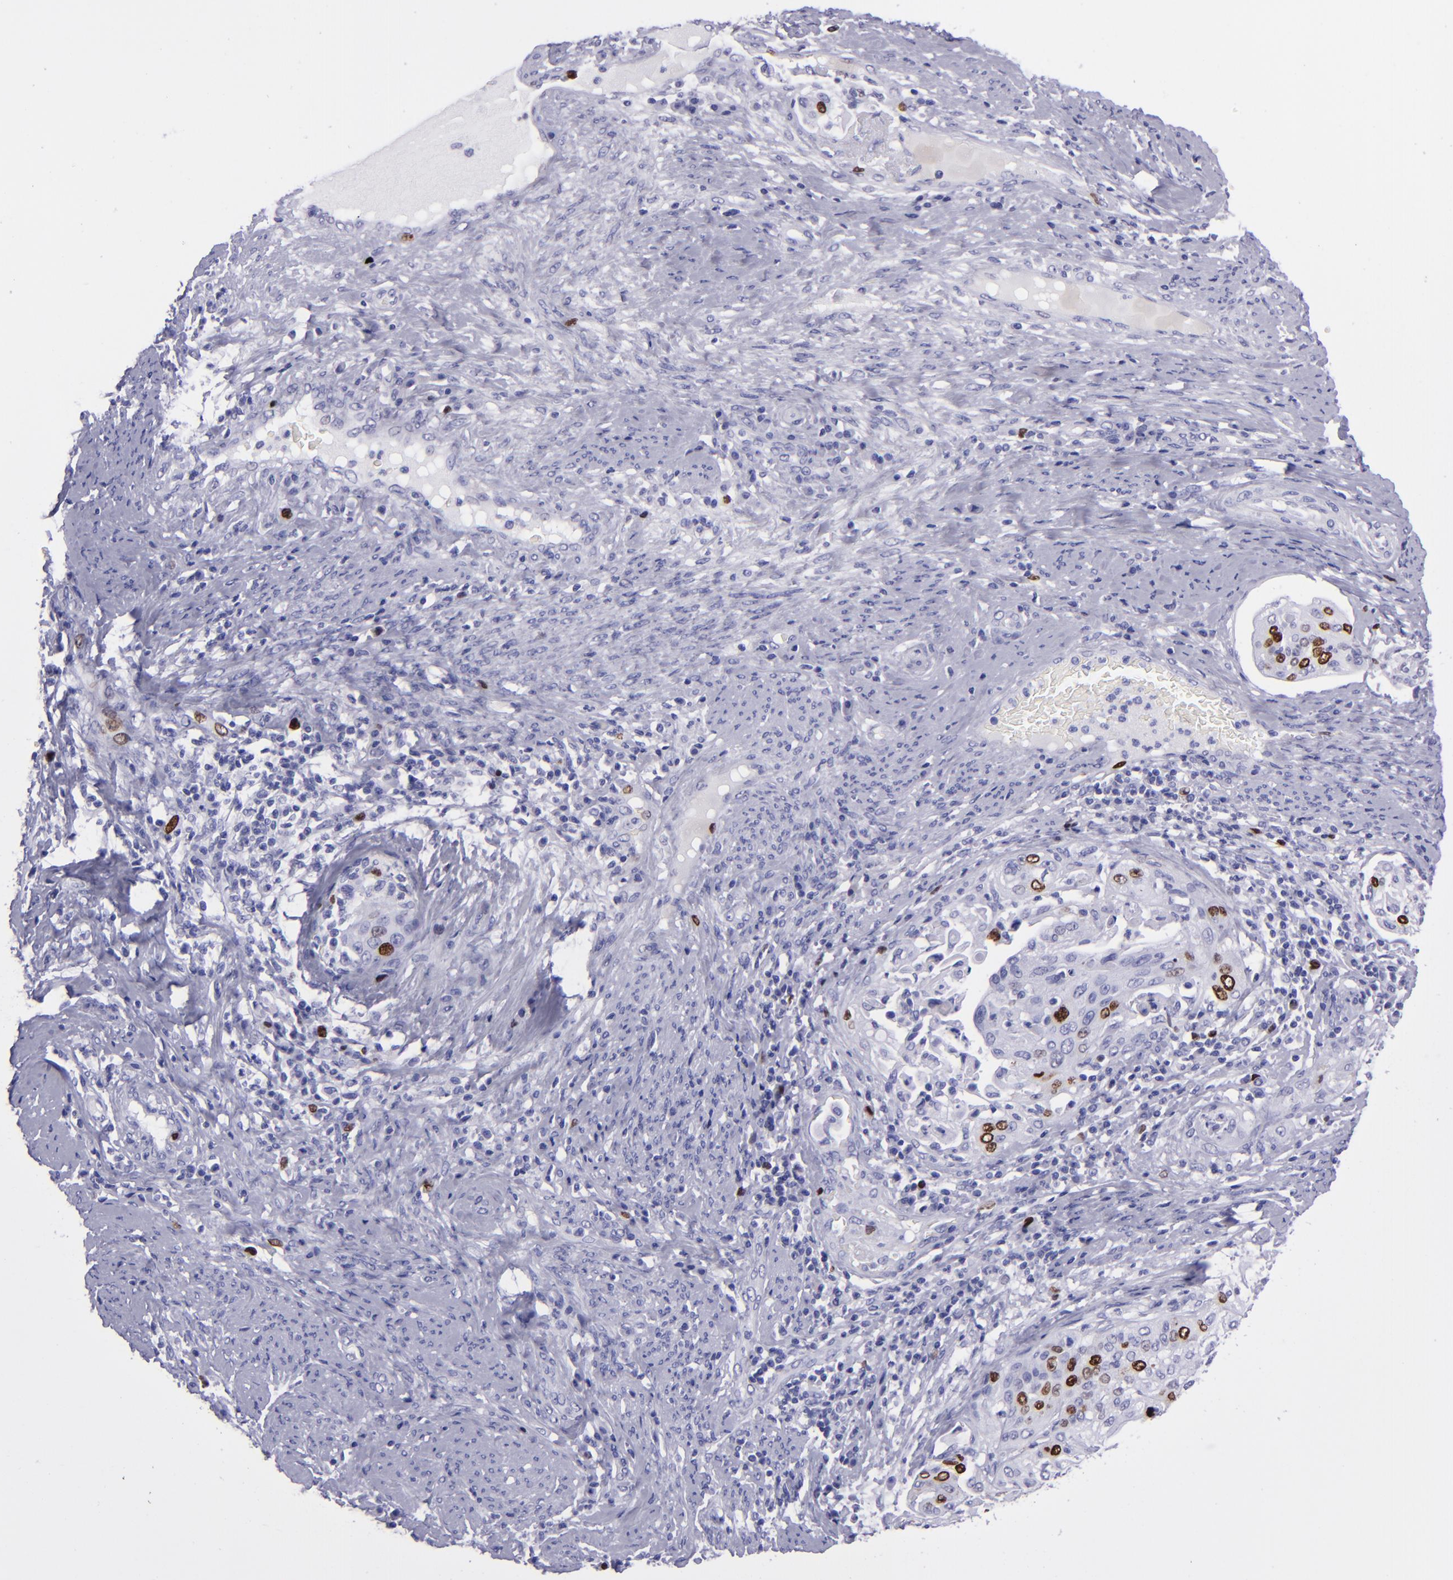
{"staining": {"intensity": "strong", "quantity": "<25%", "location": "nuclear"}, "tissue": "cervical cancer", "cell_type": "Tumor cells", "image_type": "cancer", "snomed": [{"axis": "morphology", "description": "Squamous cell carcinoma, NOS"}, {"axis": "topography", "description": "Cervix"}], "caption": "Tumor cells exhibit strong nuclear staining in approximately <25% of cells in cervical cancer. (Brightfield microscopy of DAB IHC at high magnification).", "gene": "TOP2A", "patient": {"sex": "female", "age": 41}}